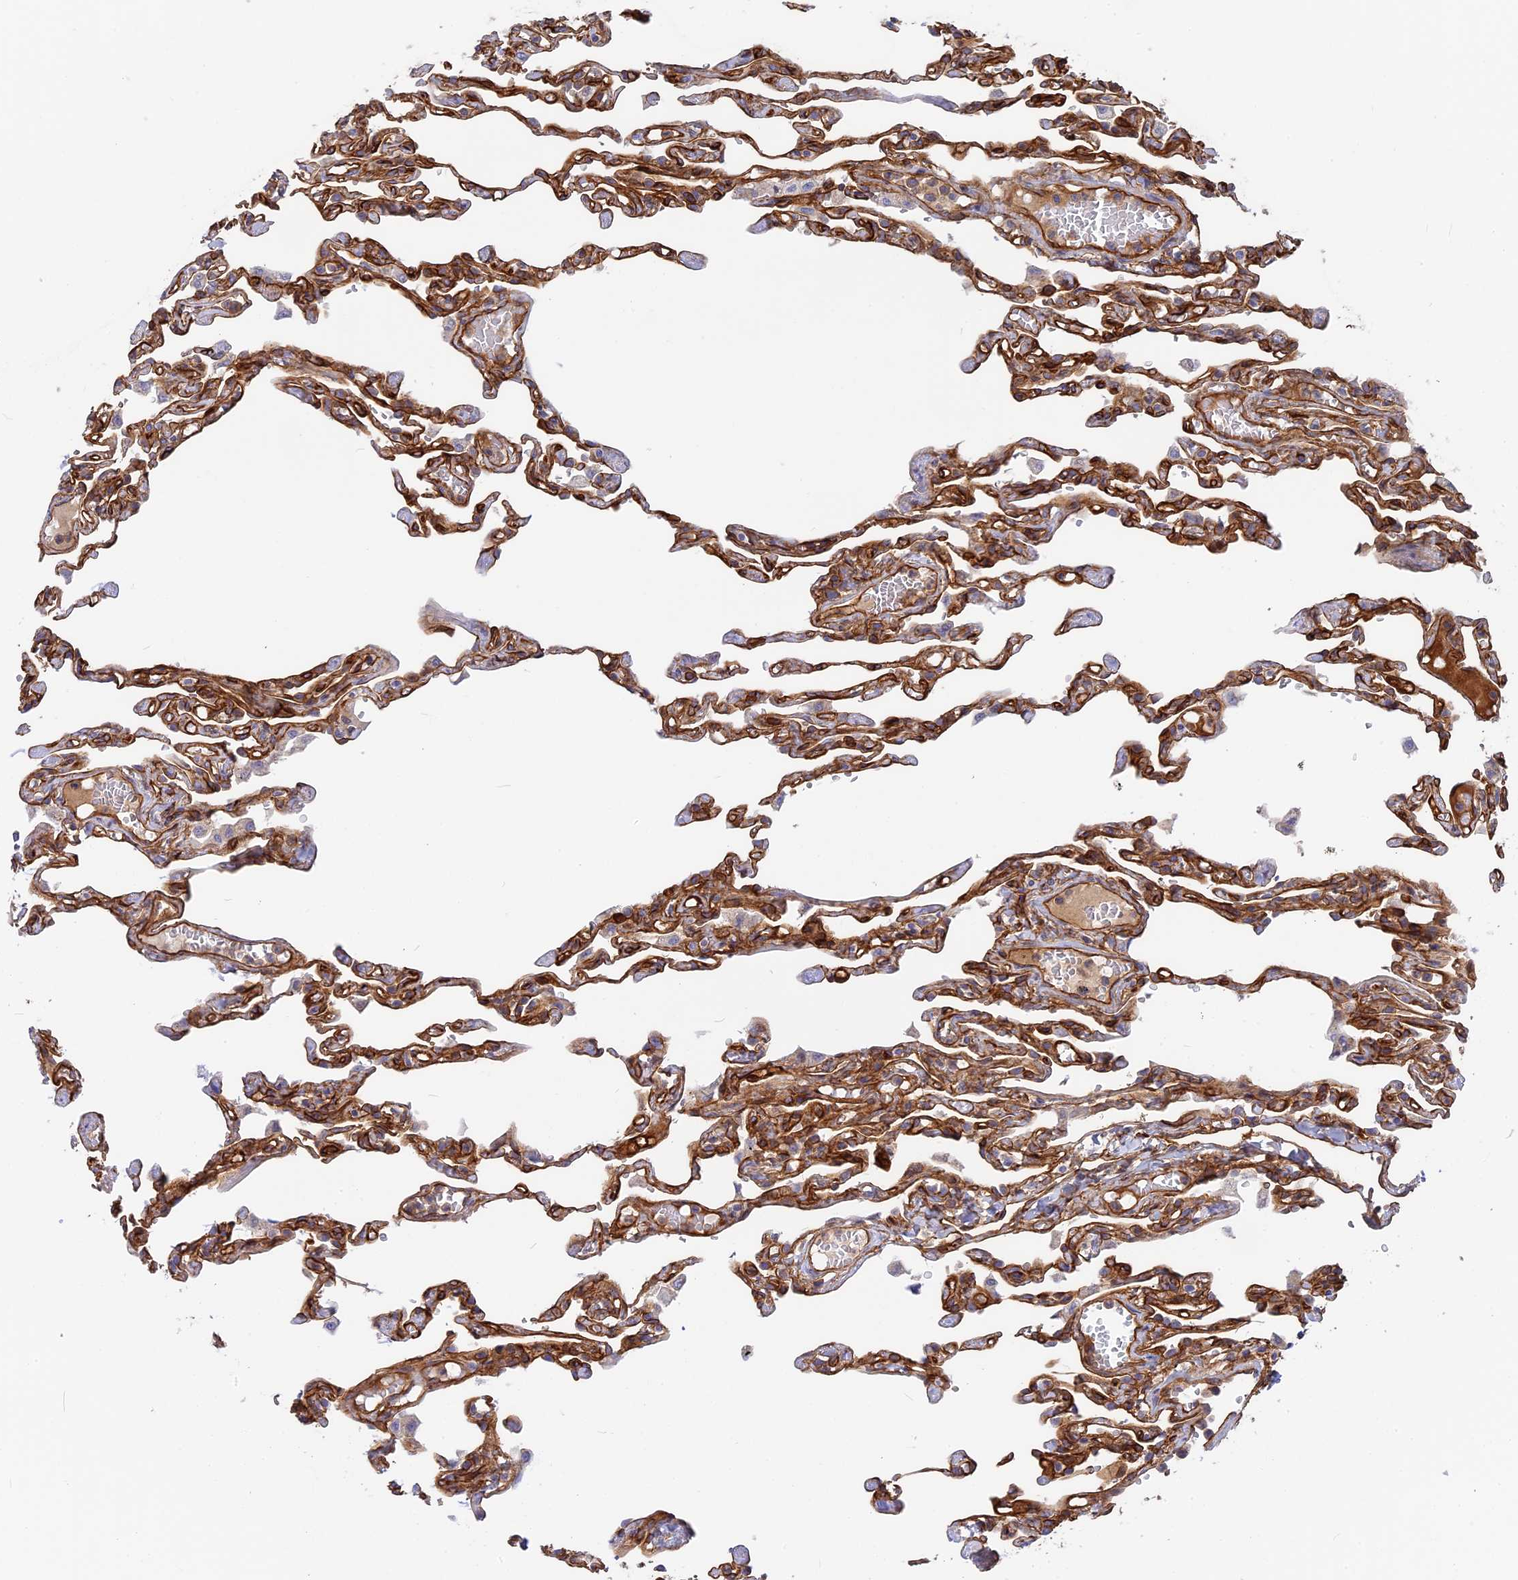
{"staining": {"intensity": "strong", "quantity": ">75%", "location": "cytoplasmic/membranous"}, "tissue": "lung", "cell_type": "Alveolar cells", "image_type": "normal", "snomed": [{"axis": "morphology", "description": "Normal tissue, NOS"}, {"axis": "topography", "description": "Lung"}], "caption": "A high-resolution micrograph shows immunohistochemistry staining of unremarkable lung, which demonstrates strong cytoplasmic/membranous staining in about >75% of alveolar cells.", "gene": "CNBD2", "patient": {"sex": "male", "age": 21}}